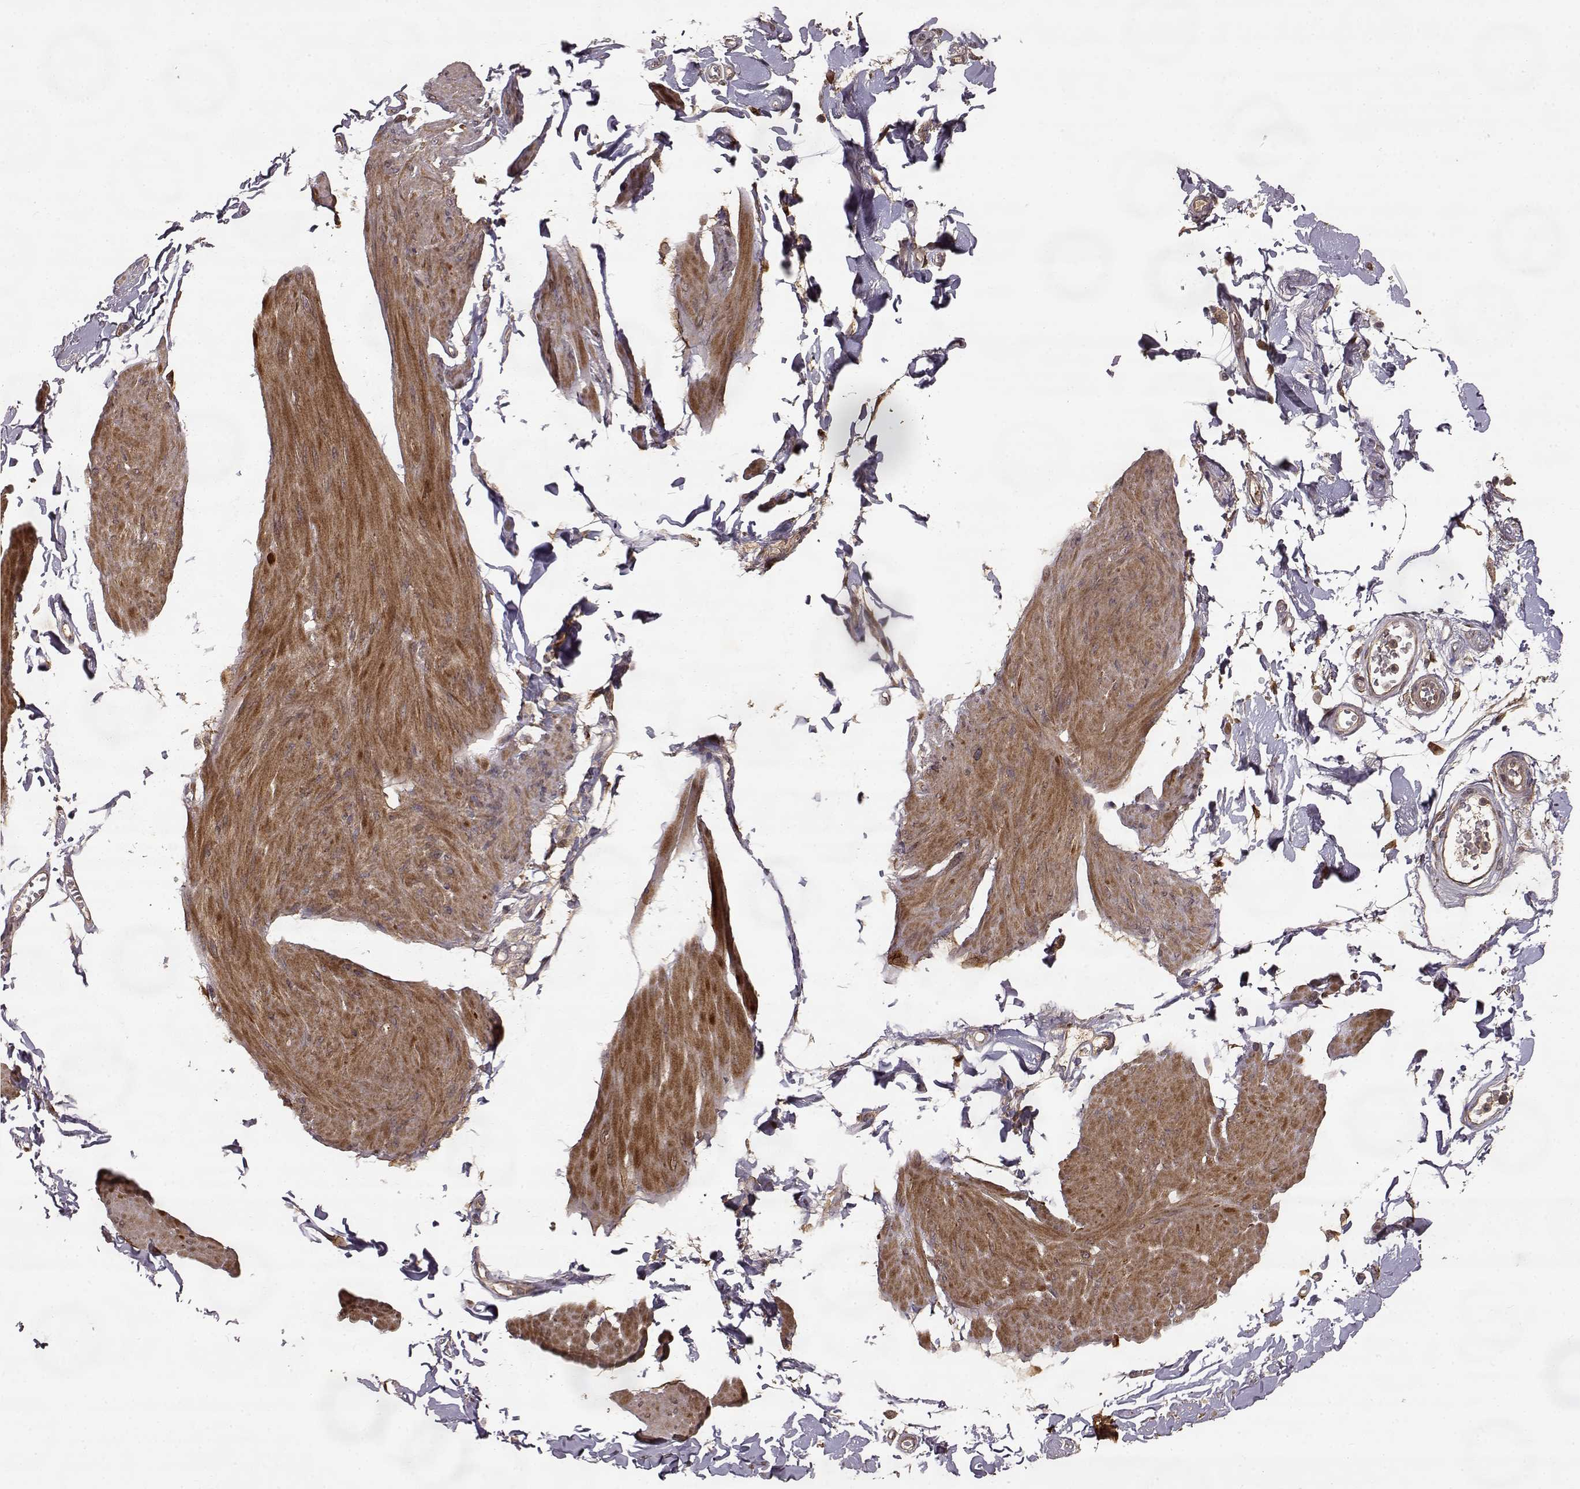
{"staining": {"intensity": "moderate", "quantity": "<25%", "location": "cytoplasmic/membranous,nuclear"}, "tissue": "smooth muscle", "cell_type": "Smooth muscle cells", "image_type": "normal", "snomed": [{"axis": "morphology", "description": "Normal tissue, NOS"}, {"axis": "topography", "description": "Adipose tissue"}, {"axis": "topography", "description": "Smooth muscle"}, {"axis": "topography", "description": "Peripheral nerve tissue"}], "caption": "A photomicrograph of smooth muscle stained for a protein exhibits moderate cytoplasmic/membranous,nuclear brown staining in smooth muscle cells. (IHC, brightfield microscopy, high magnification).", "gene": "FSTL1", "patient": {"sex": "male", "age": 83}}